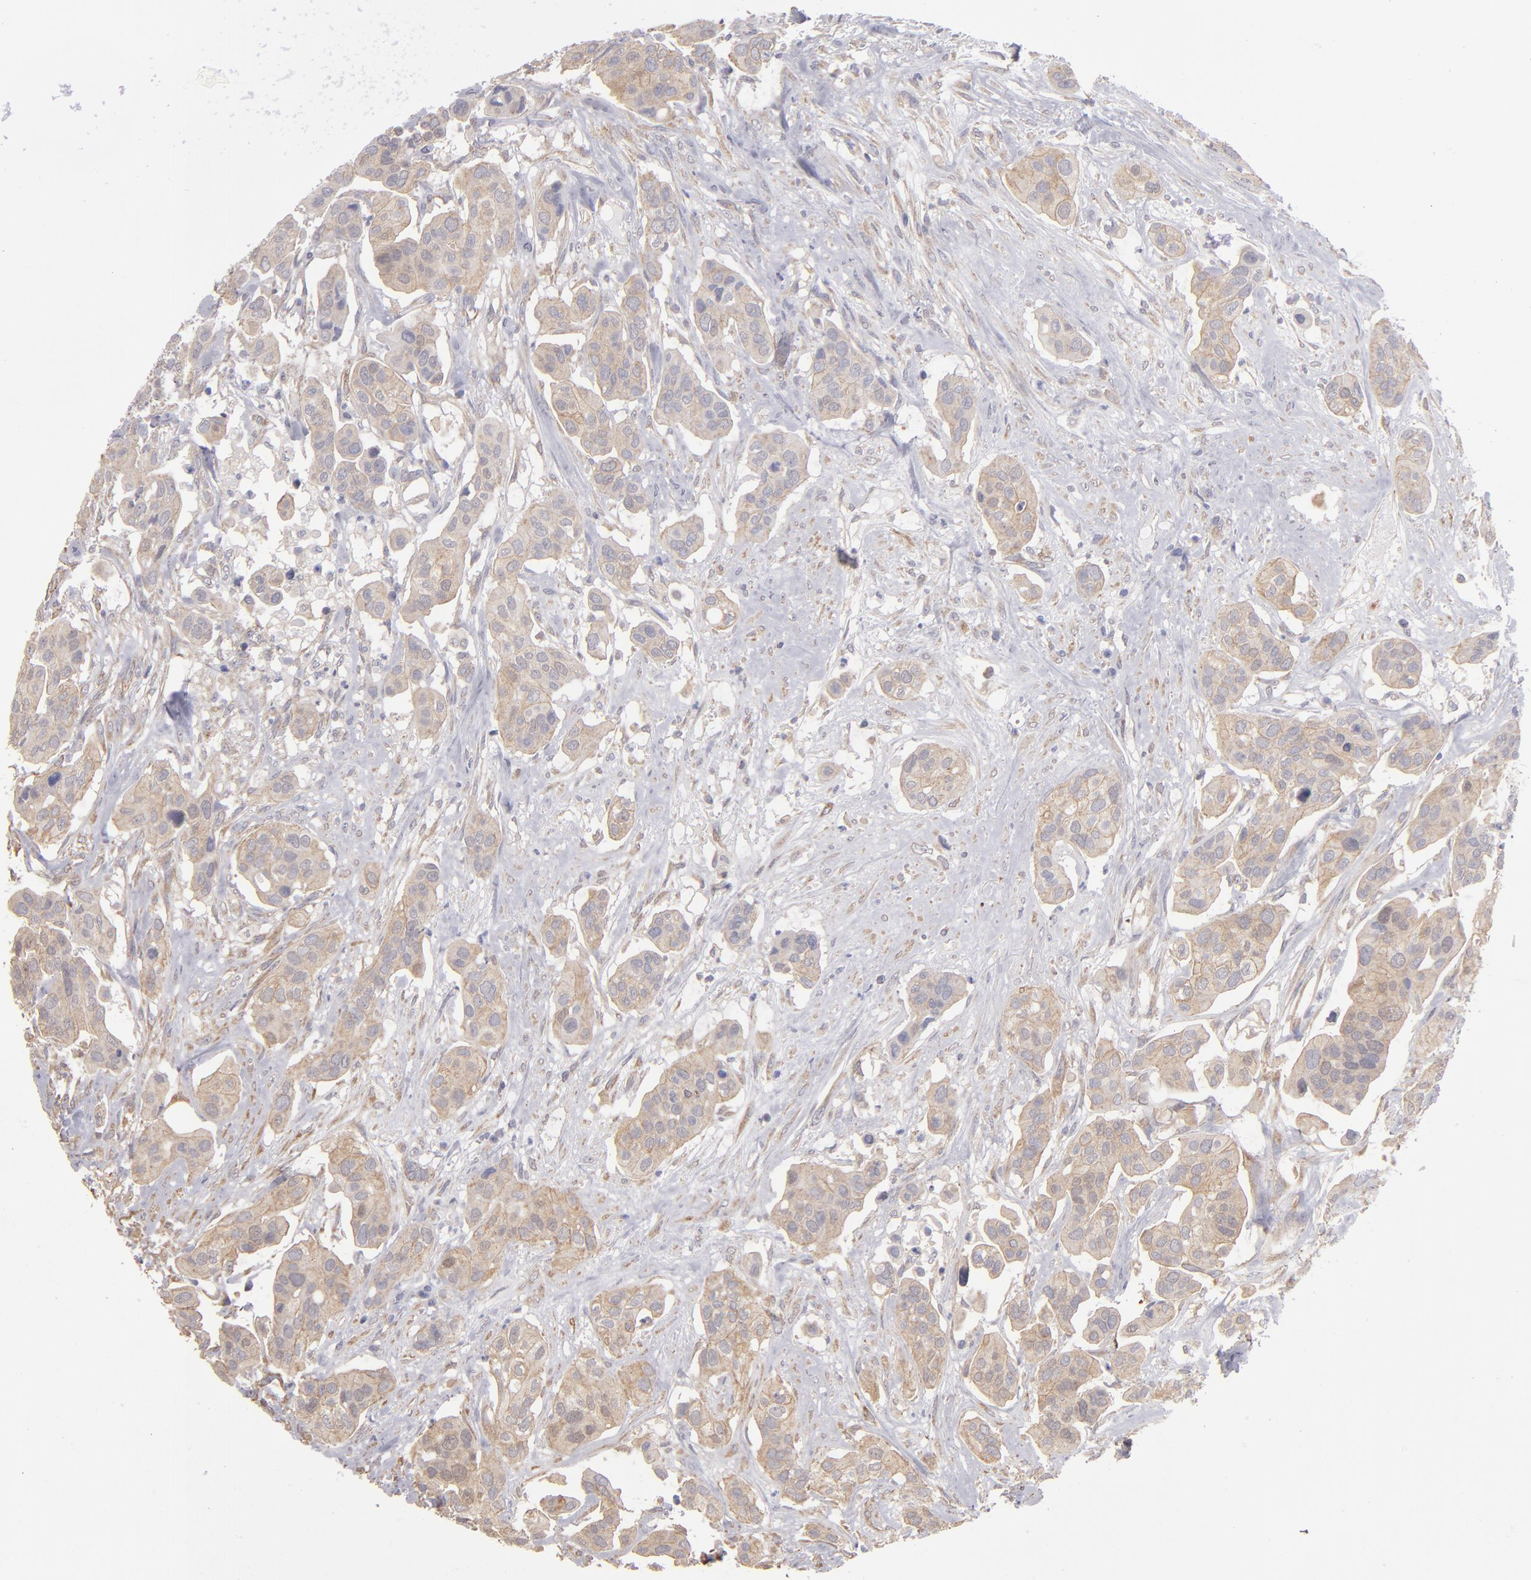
{"staining": {"intensity": "moderate", "quantity": ">75%", "location": "cytoplasmic/membranous"}, "tissue": "urothelial cancer", "cell_type": "Tumor cells", "image_type": "cancer", "snomed": [{"axis": "morphology", "description": "Adenocarcinoma, NOS"}, {"axis": "topography", "description": "Urinary bladder"}], "caption": "Adenocarcinoma tissue displays moderate cytoplasmic/membranous staining in approximately >75% of tumor cells, visualized by immunohistochemistry.", "gene": "NDRG2", "patient": {"sex": "male", "age": 61}}